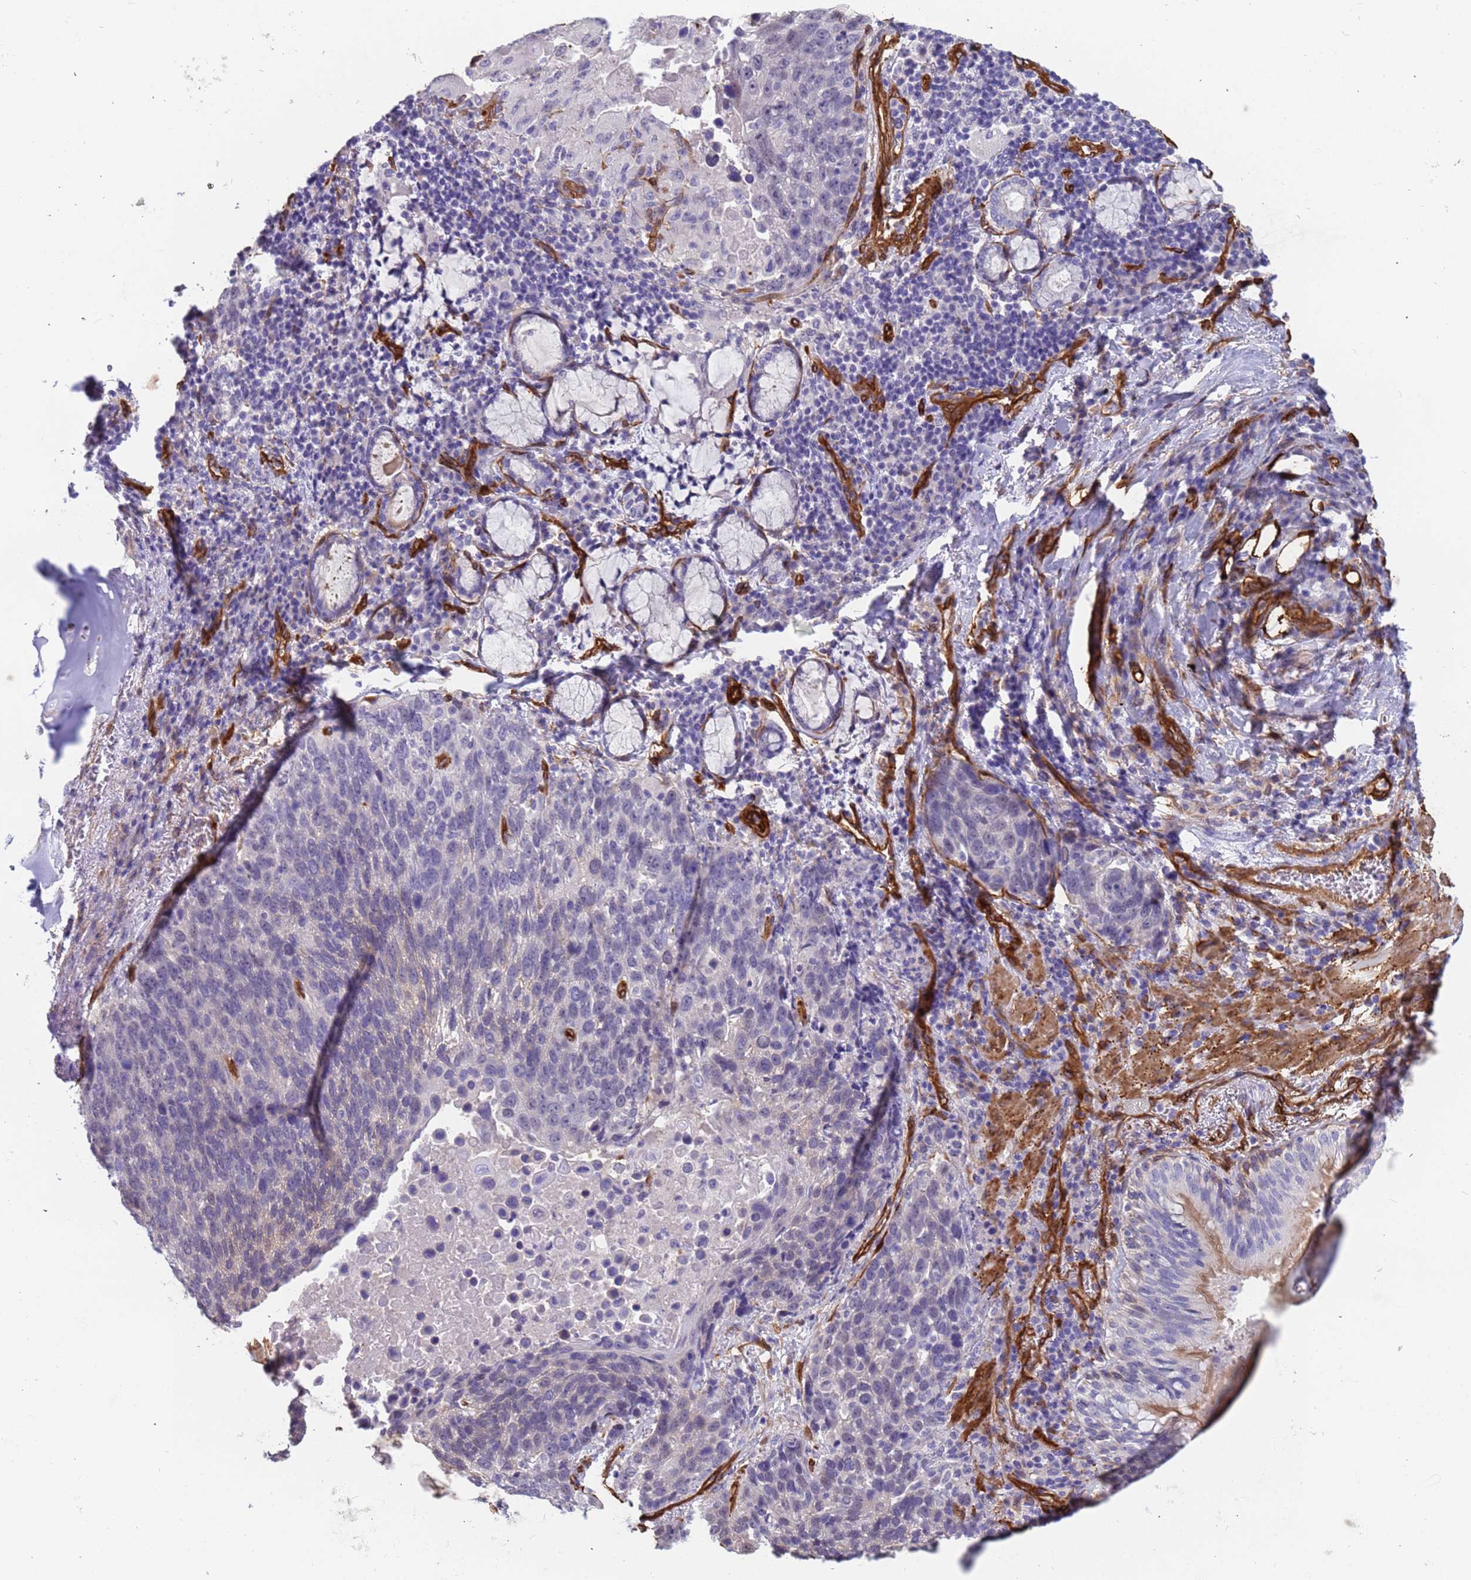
{"staining": {"intensity": "negative", "quantity": "none", "location": "none"}, "tissue": "lung cancer", "cell_type": "Tumor cells", "image_type": "cancer", "snomed": [{"axis": "morphology", "description": "Squamous cell carcinoma, NOS"}, {"axis": "topography", "description": "Lung"}], "caption": "Immunohistochemistry image of neoplastic tissue: lung cancer stained with DAB demonstrates no significant protein staining in tumor cells.", "gene": "EHD2", "patient": {"sex": "male", "age": 66}}